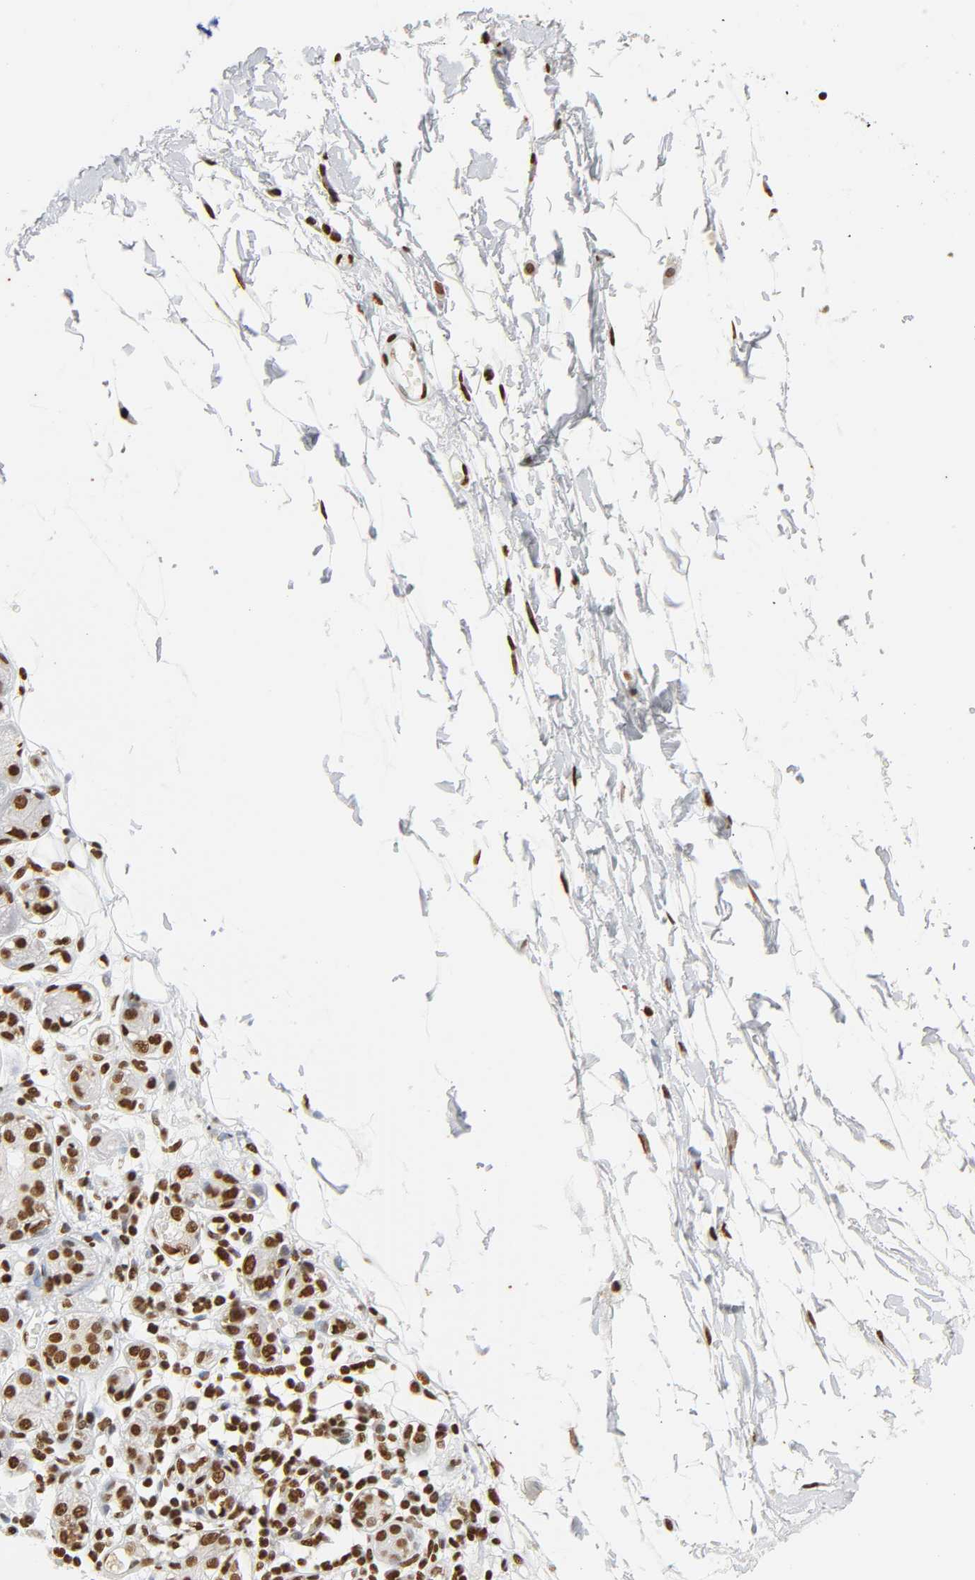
{"staining": {"intensity": "strong", "quantity": ">75%", "location": "nuclear"}, "tissue": "adipose tissue", "cell_type": "Adipocytes", "image_type": "normal", "snomed": [{"axis": "morphology", "description": "Normal tissue, NOS"}, {"axis": "morphology", "description": "Inflammation, NOS"}, {"axis": "topography", "description": "Vascular tissue"}, {"axis": "topography", "description": "Salivary gland"}], "caption": "Strong nuclear positivity is identified in about >75% of adipocytes in normal adipose tissue. (Brightfield microscopy of DAB IHC at high magnification).", "gene": "HNRNPC", "patient": {"sex": "female", "age": 75}}